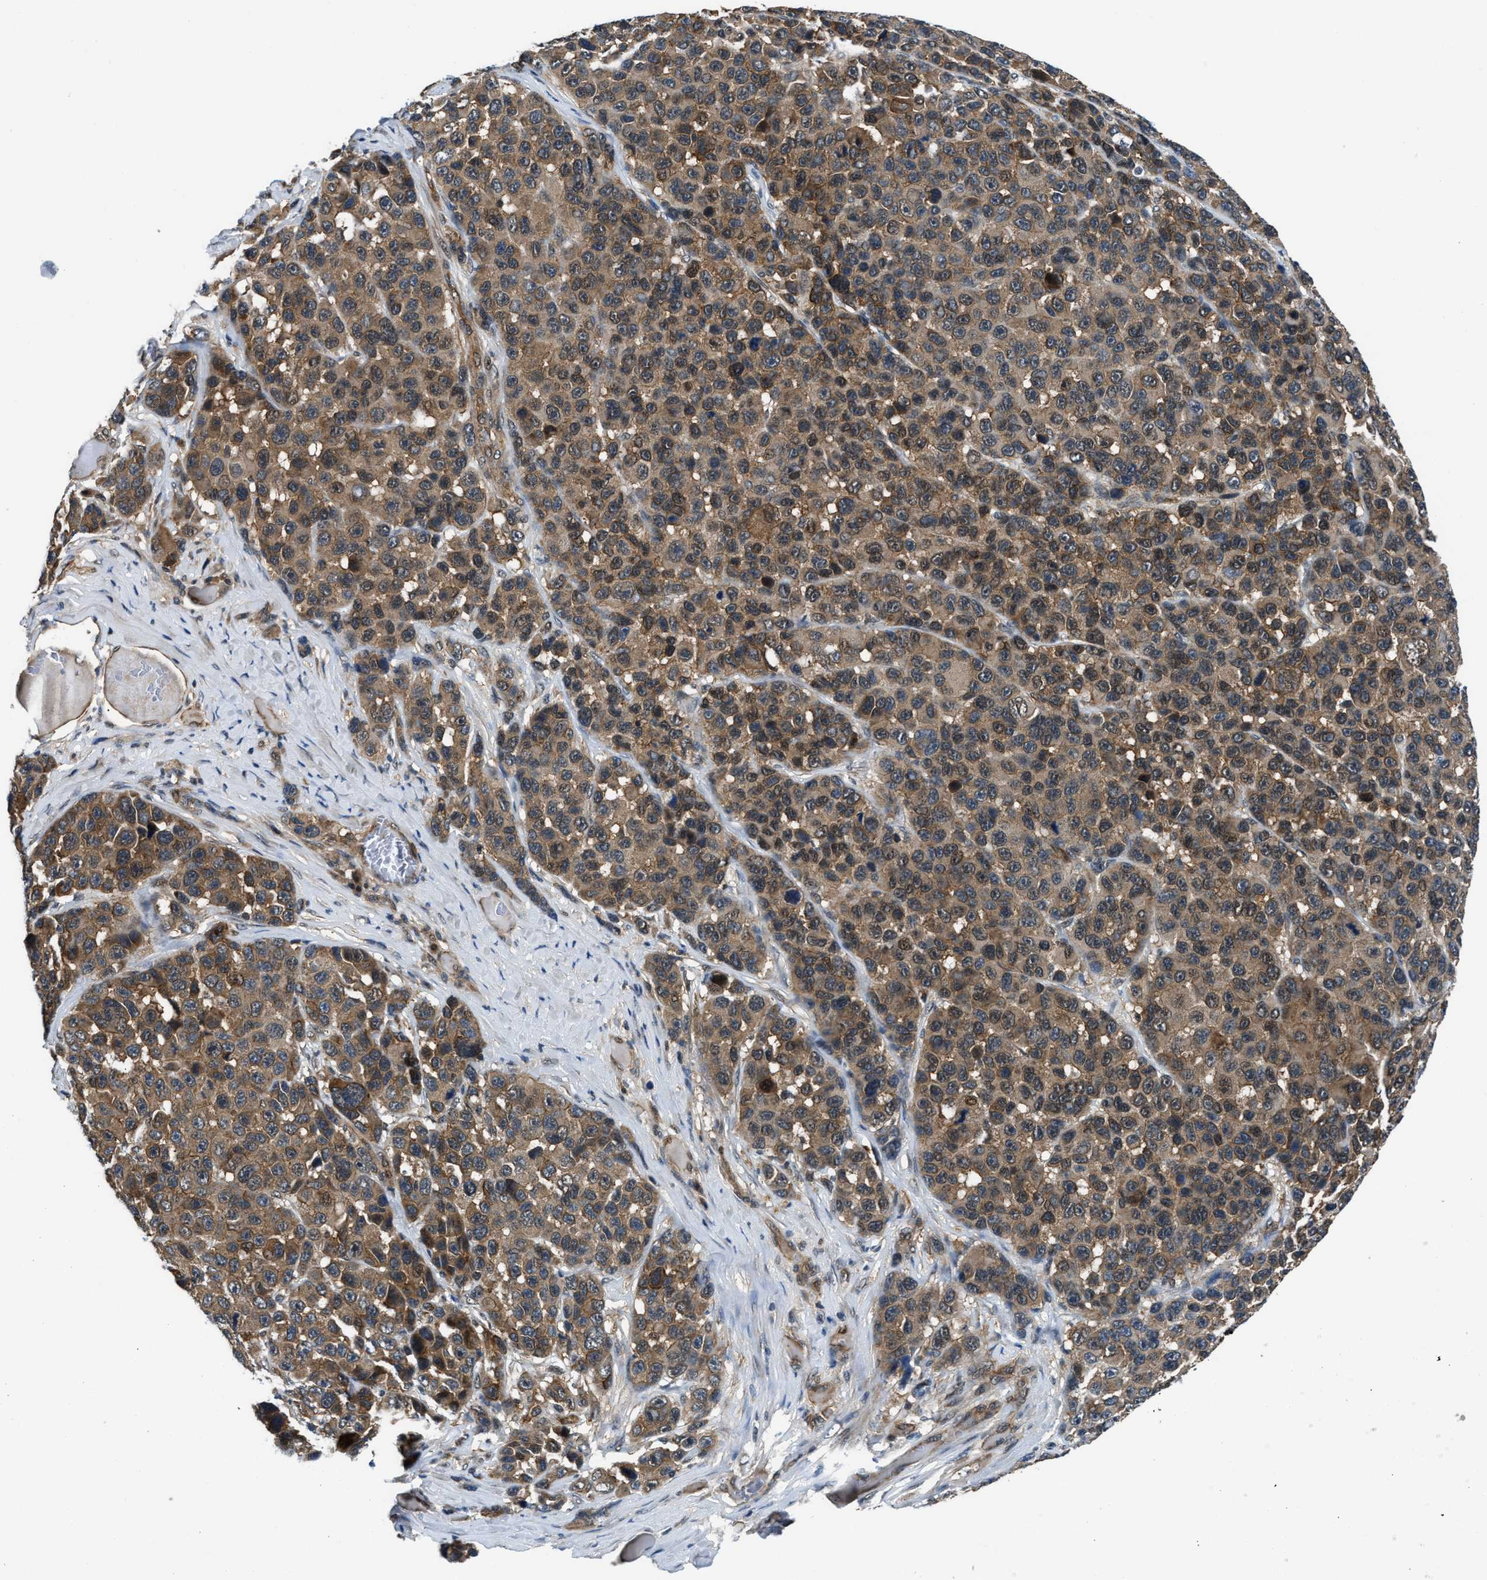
{"staining": {"intensity": "moderate", "quantity": ">75%", "location": "cytoplasmic/membranous"}, "tissue": "melanoma", "cell_type": "Tumor cells", "image_type": "cancer", "snomed": [{"axis": "morphology", "description": "Malignant melanoma, NOS"}, {"axis": "topography", "description": "Skin"}], "caption": "Human melanoma stained with a protein marker demonstrates moderate staining in tumor cells.", "gene": "COPS2", "patient": {"sex": "male", "age": 53}}